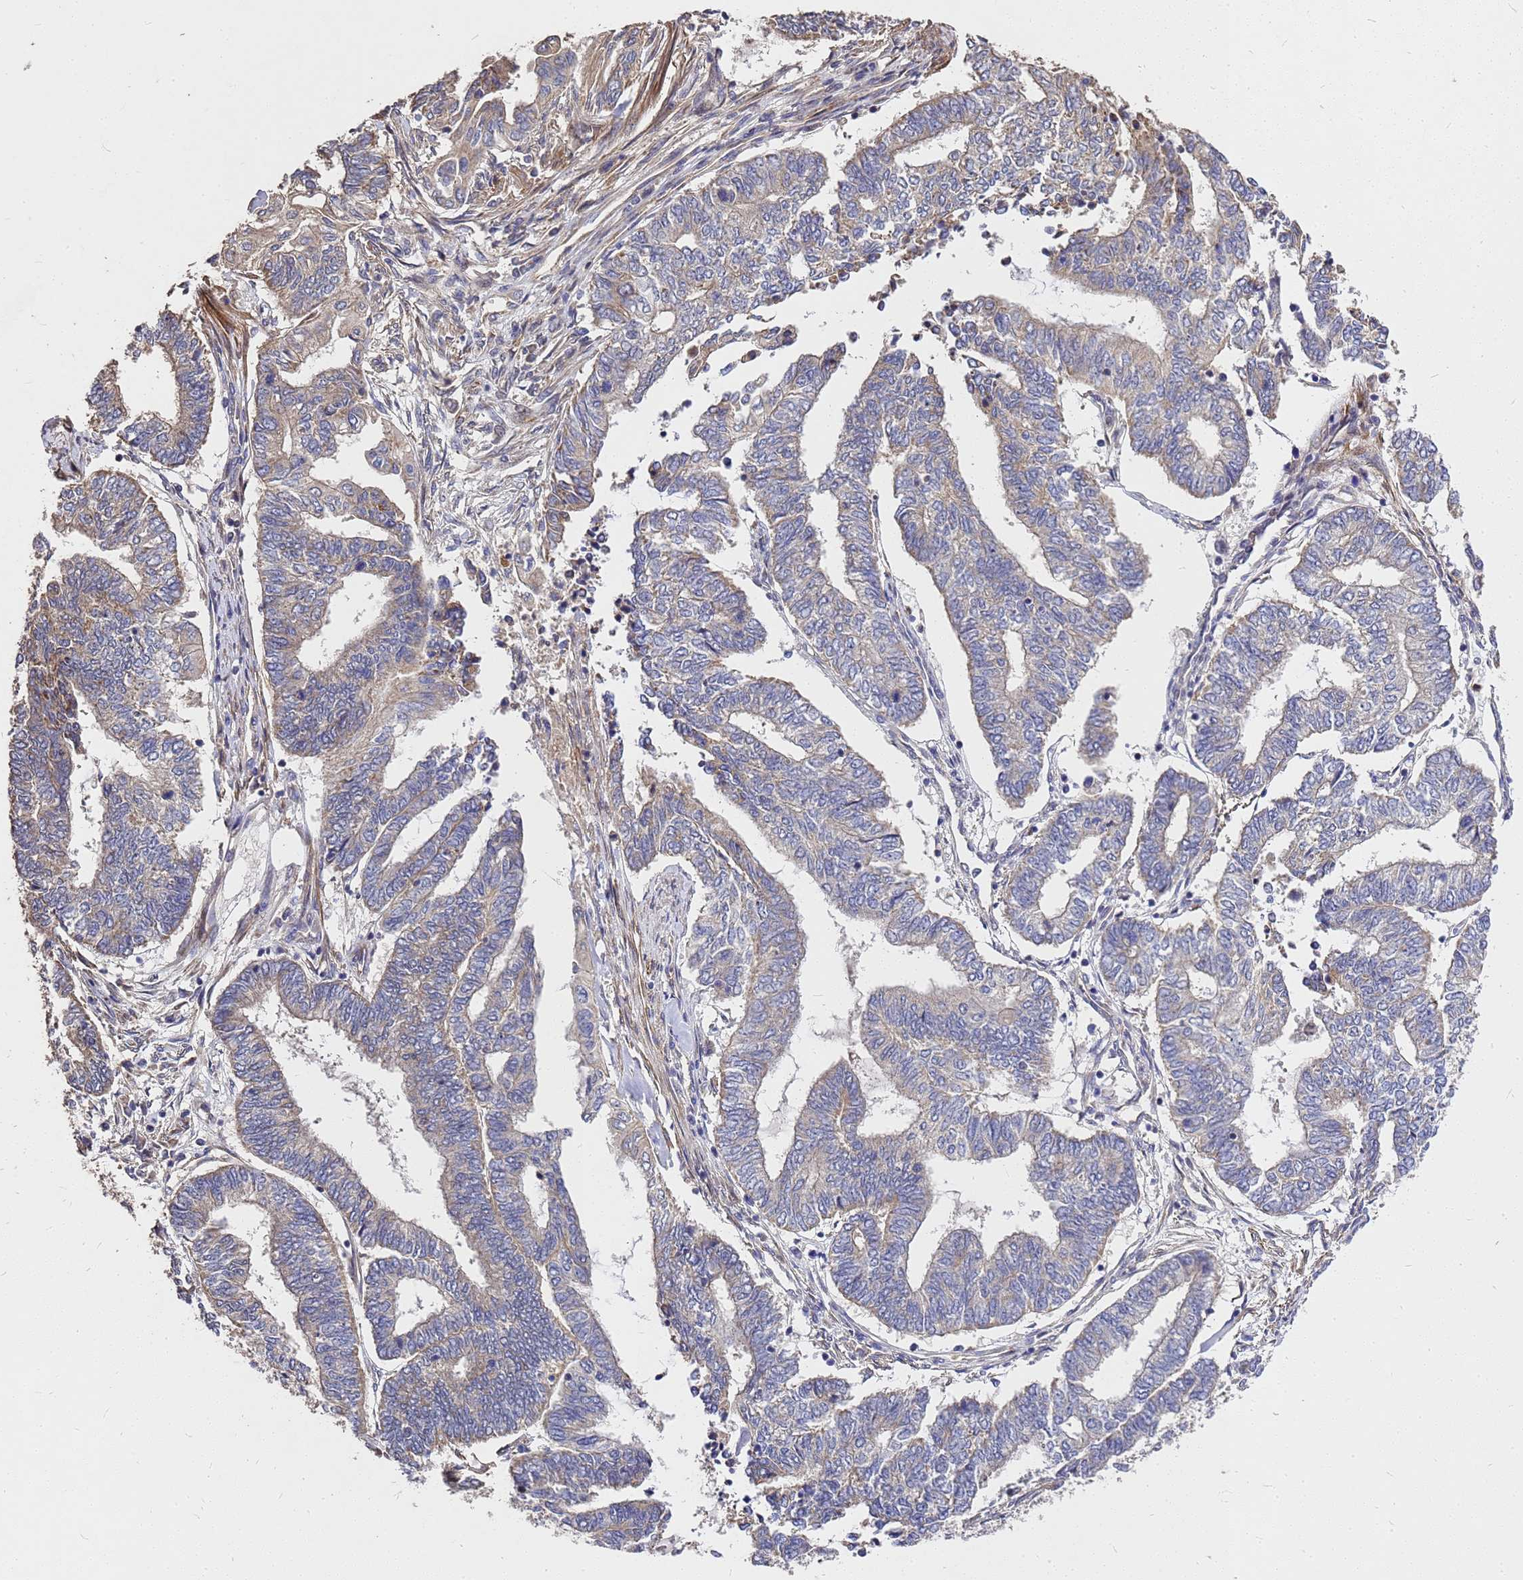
{"staining": {"intensity": "weak", "quantity": "<25%", "location": "cytoplasmic/membranous"}, "tissue": "endometrial cancer", "cell_type": "Tumor cells", "image_type": "cancer", "snomed": [{"axis": "morphology", "description": "Adenocarcinoma, NOS"}, {"axis": "topography", "description": "Uterus"}, {"axis": "topography", "description": "Endometrium"}], "caption": "High magnification brightfield microscopy of endometrial adenocarcinoma stained with DAB (3,3'-diaminobenzidine) (brown) and counterstained with hematoxylin (blue): tumor cells show no significant expression.", "gene": "RSPRY1", "patient": {"sex": "female", "age": 70}}